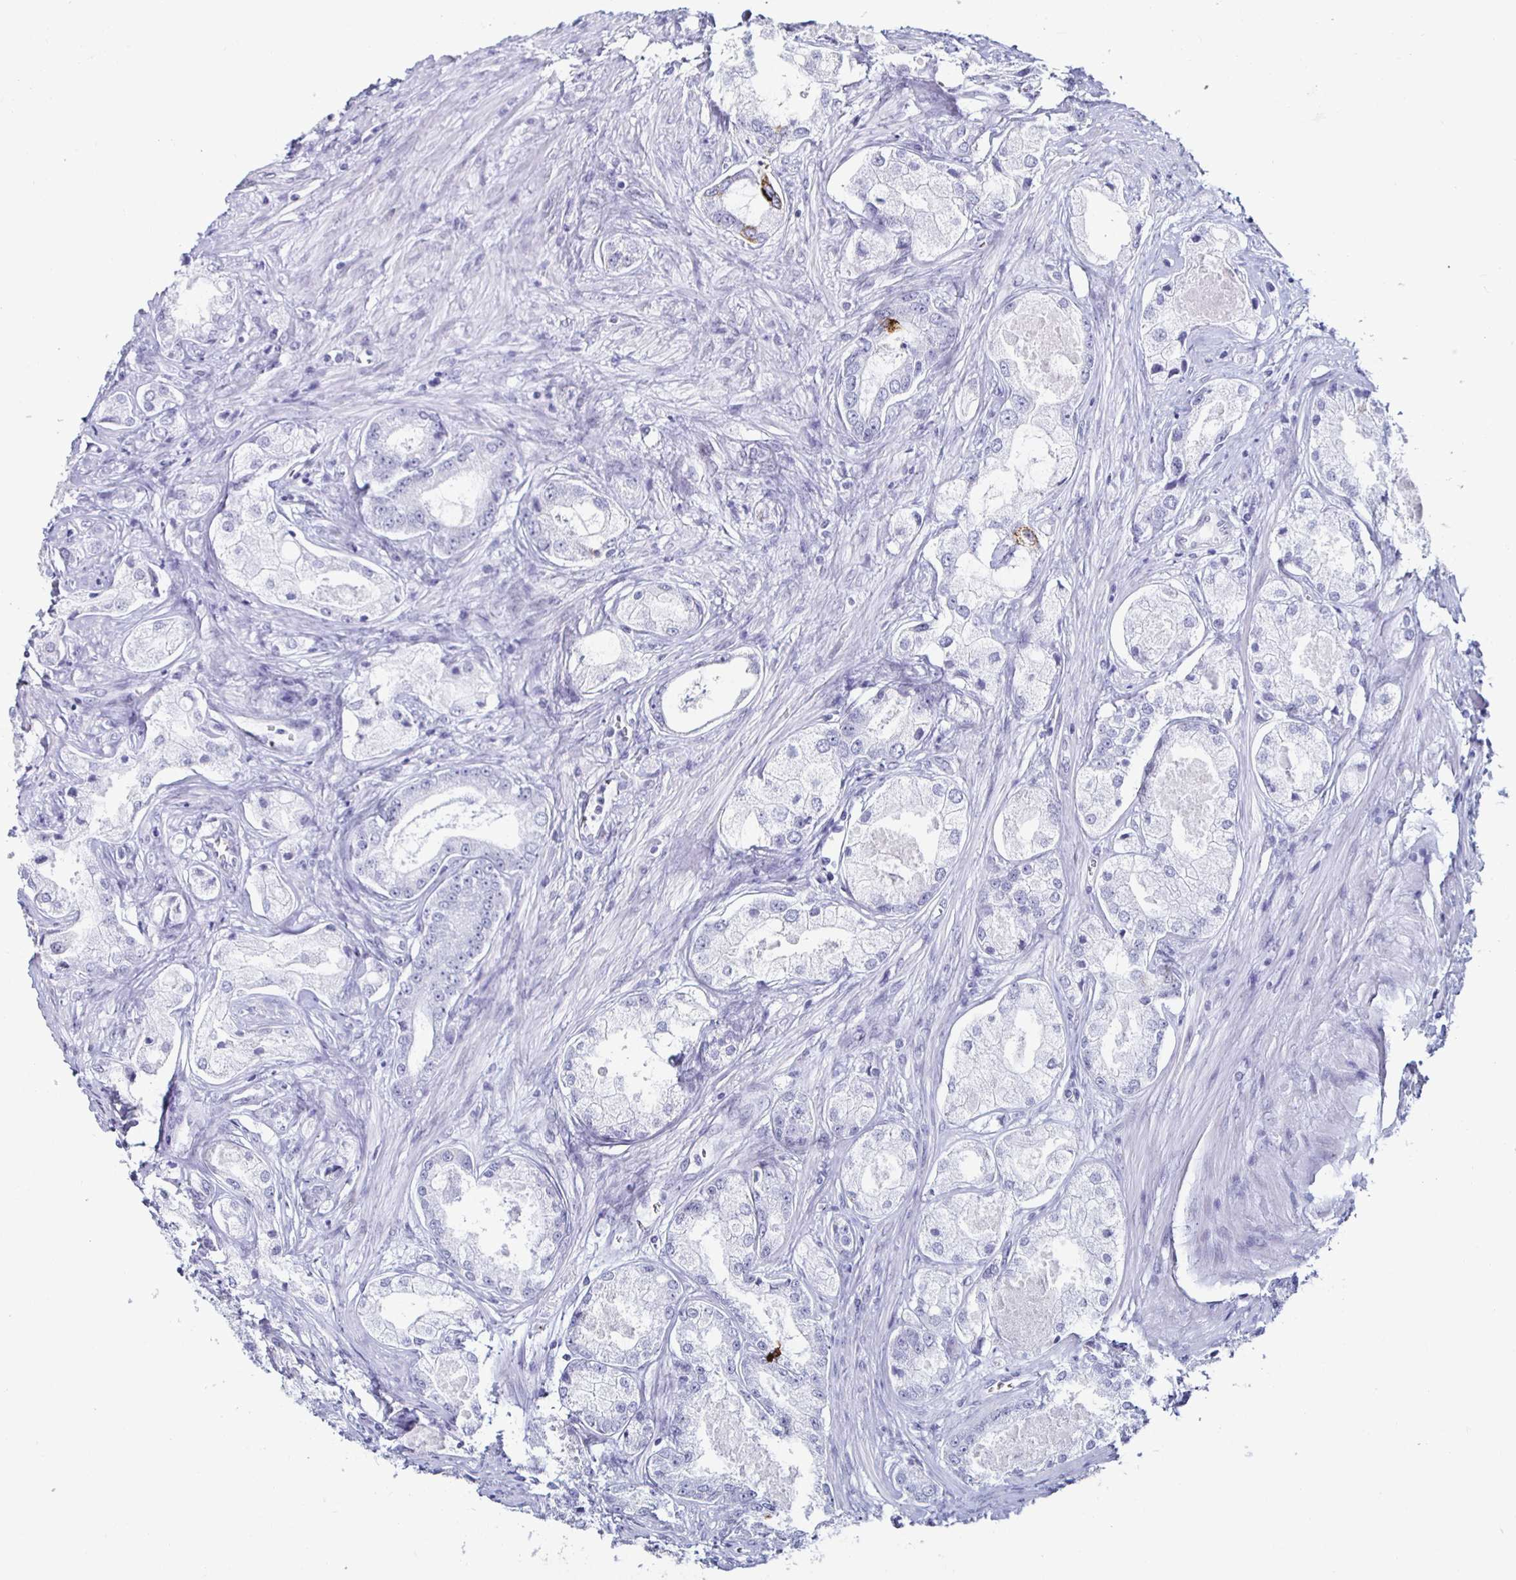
{"staining": {"intensity": "negative", "quantity": "none", "location": "none"}, "tissue": "prostate cancer", "cell_type": "Tumor cells", "image_type": "cancer", "snomed": [{"axis": "morphology", "description": "Adenocarcinoma, Low grade"}, {"axis": "topography", "description": "Prostate"}], "caption": "IHC image of human prostate cancer (adenocarcinoma (low-grade)) stained for a protein (brown), which exhibits no expression in tumor cells.", "gene": "KRT4", "patient": {"sex": "male", "age": 68}}